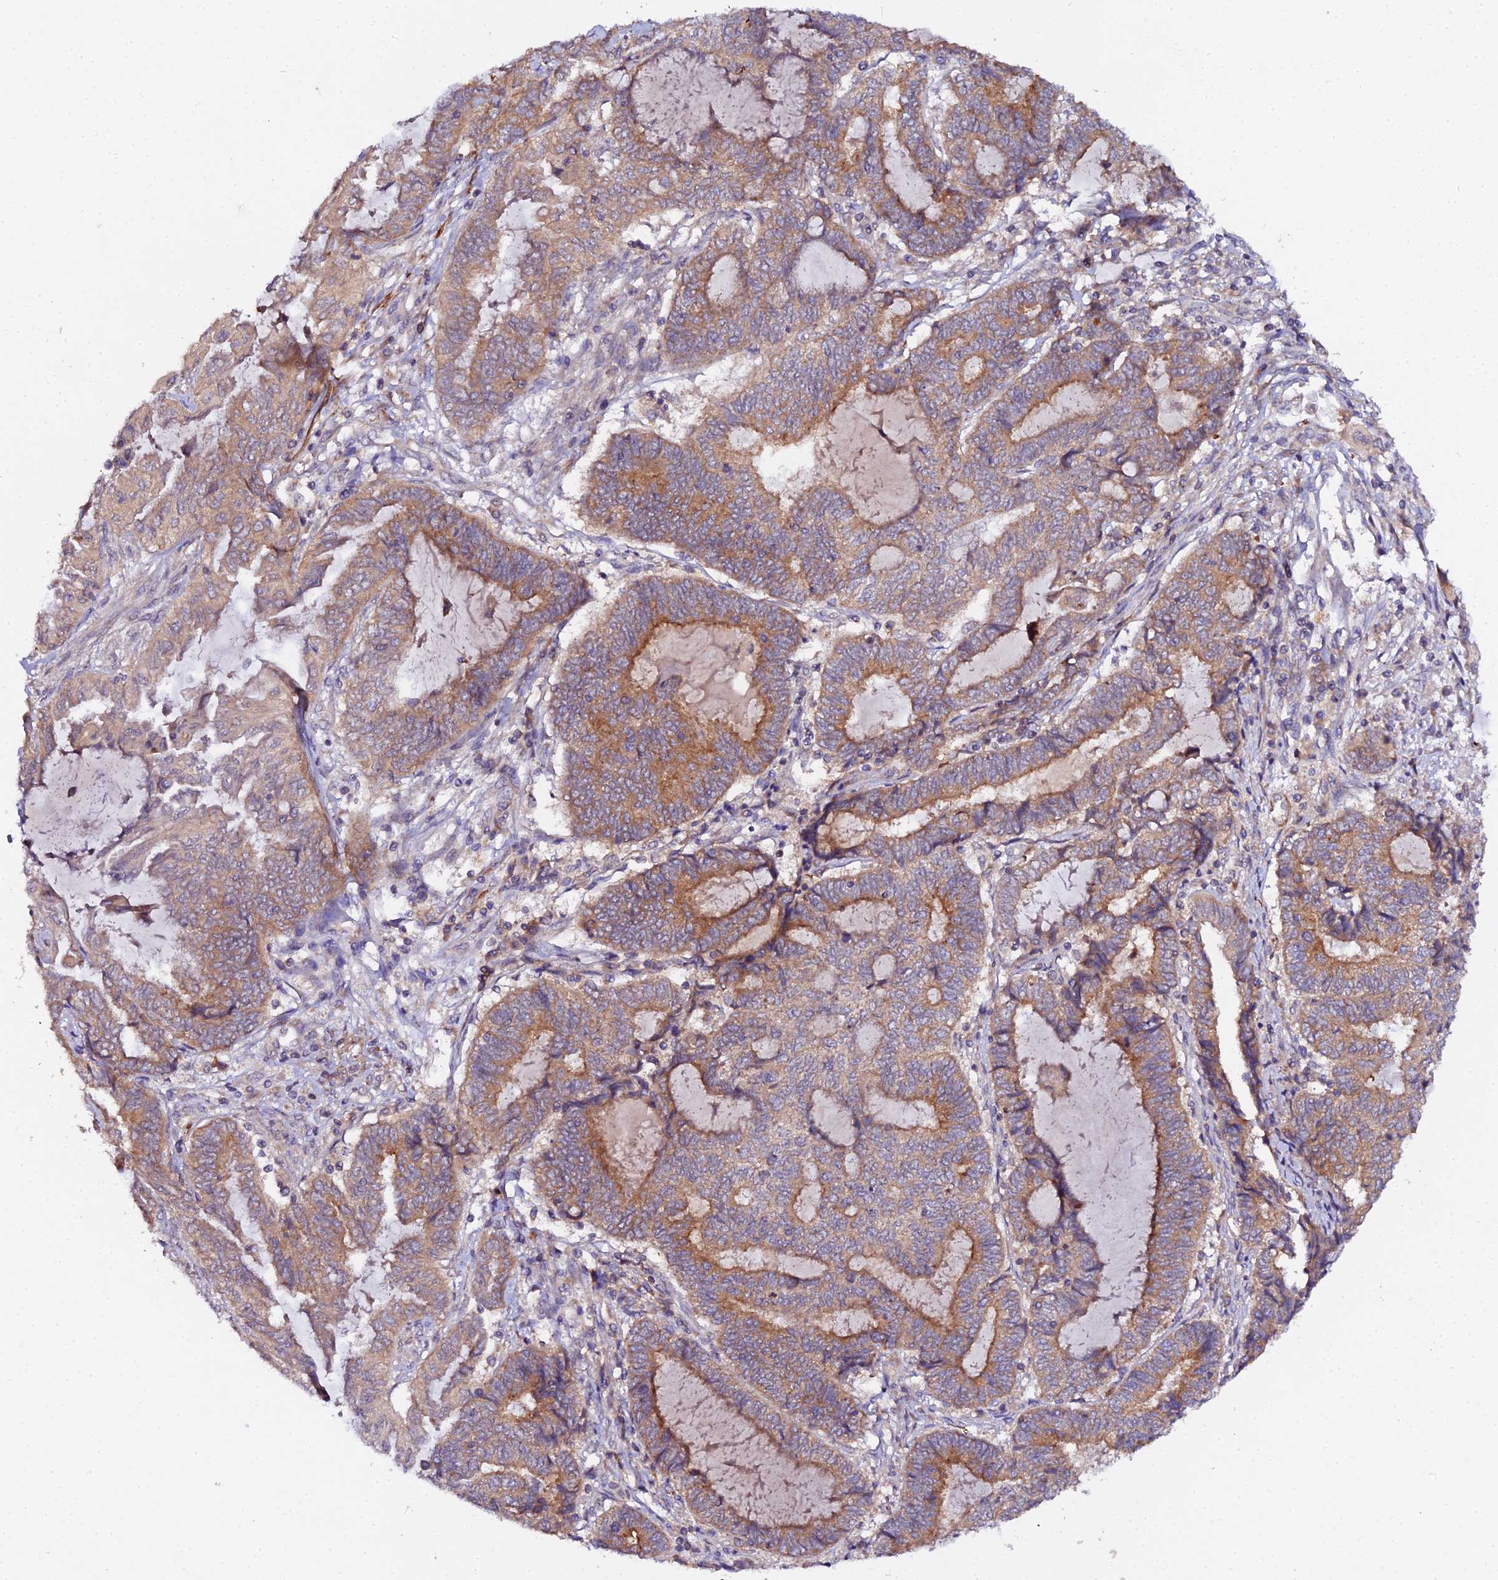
{"staining": {"intensity": "moderate", "quantity": ">75%", "location": "cytoplasmic/membranous"}, "tissue": "endometrial cancer", "cell_type": "Tumor cells", "image_type": "cancer", "snomed": [{"axis": "morphology", "description": "Adenocarcinoma, NOS"}, {"axis": "topography", "description": "Uterus"}, {"axis": "topography", "description": "Endometrium"}], "caption": "IHC image of neoplastic tissue: human endometrial cancer (adenocarcinoma) stained using IHC shows medium levels of moderate protein expression localized specifically in the cytoplasmic/membranous of tumor cells, appearing as a cytoplasmic/membranous brown color.", "gene": "TRIM26", "patient": {"sex": "female", "age": 70}}